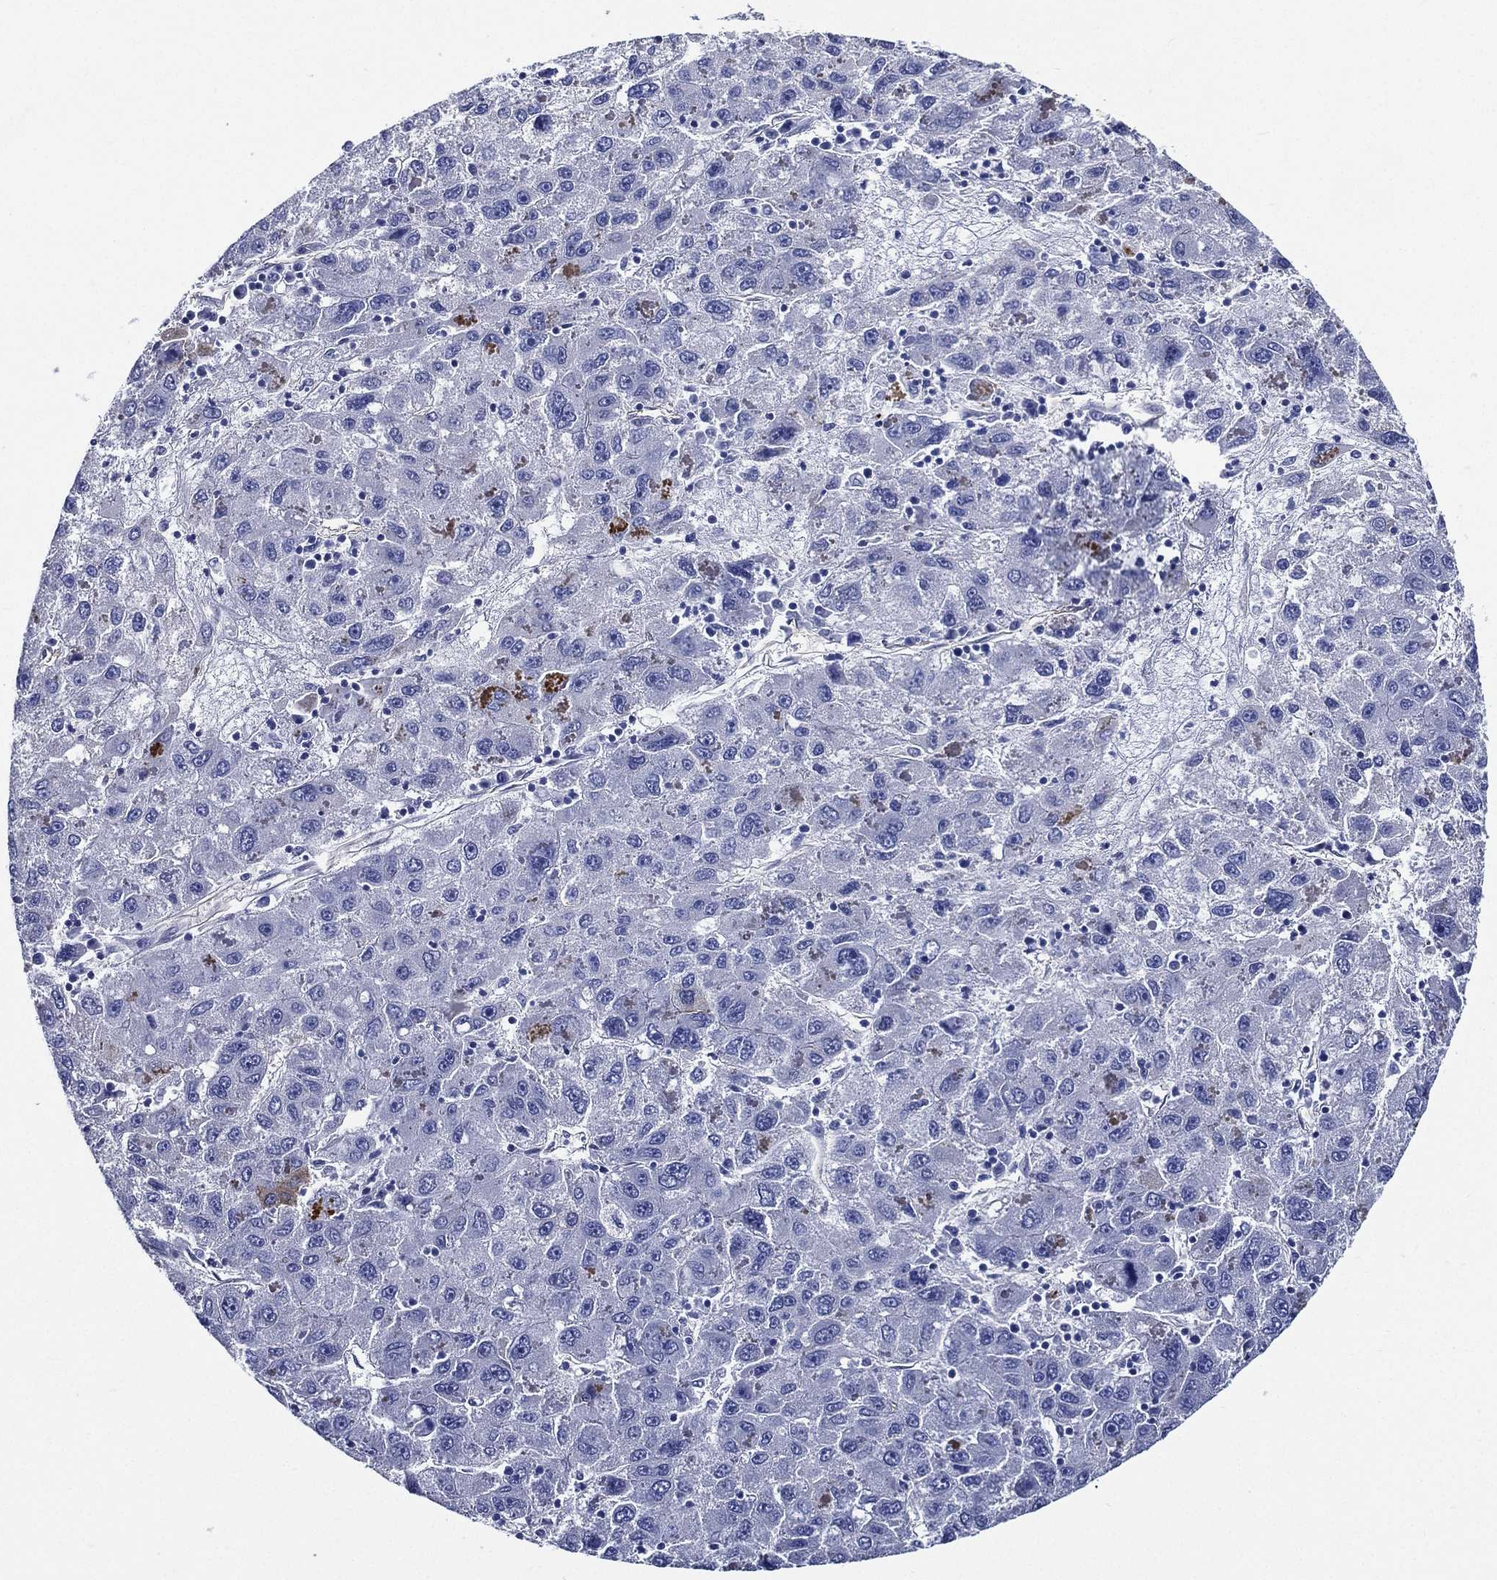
{"staining": {"intensity": "negative", "quantity": "none", "location": "none"}, "tissue": "liver cancer", "cell_type": "Tumor cells", "image_type": "cancer", "snomed": [{"axis": "morphology", "description": "Carcinoma, Hepatocellular, NOS"}, {"axis": "topography", "description": "Liver"}], "caption": "High magnification brightfield microscopy of hepatocellular carcinoma (liver) stained with DAB (3,3'-diaminobenzidine) (brown) and counterstained with hematoxylin (blue): tumor cells show no significant positivity.", "gene": "NEDD9", "patient": {"sex": "male", "age": 75}}